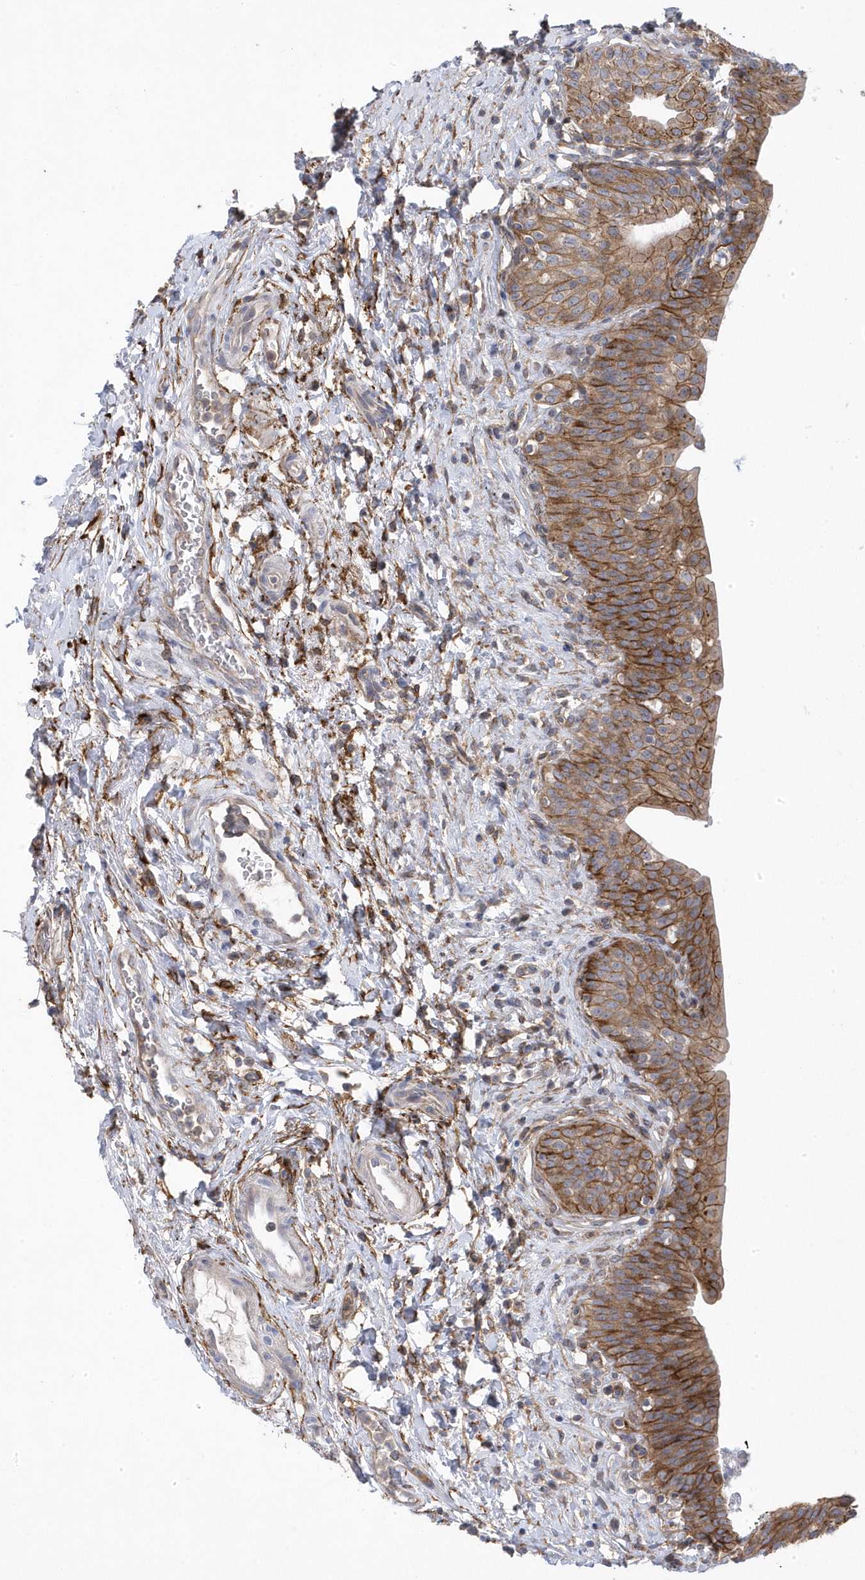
{"staining": {"intensity": "moderate", "quantity": ">75%", "location": "cytoplasmic/membranous"}, "tissue": "urinary bladder", "cell_type": "Urothelial cells", "image_type": "normal", "snomed": [{"axis": "morphology", "description": "Normal tissue, NOS"}, {"axis": "topography", "description": "Urinary bladder"}], "caption": "IHC image of normal human urinary bladder stained for a protein (brown), which reveals medium levels of moderate cytoplasmic/membranous expression in about >75% of urothelial cells.", "gene": "ANAPC1", "patient": {"sex": "male", "age": 83}}